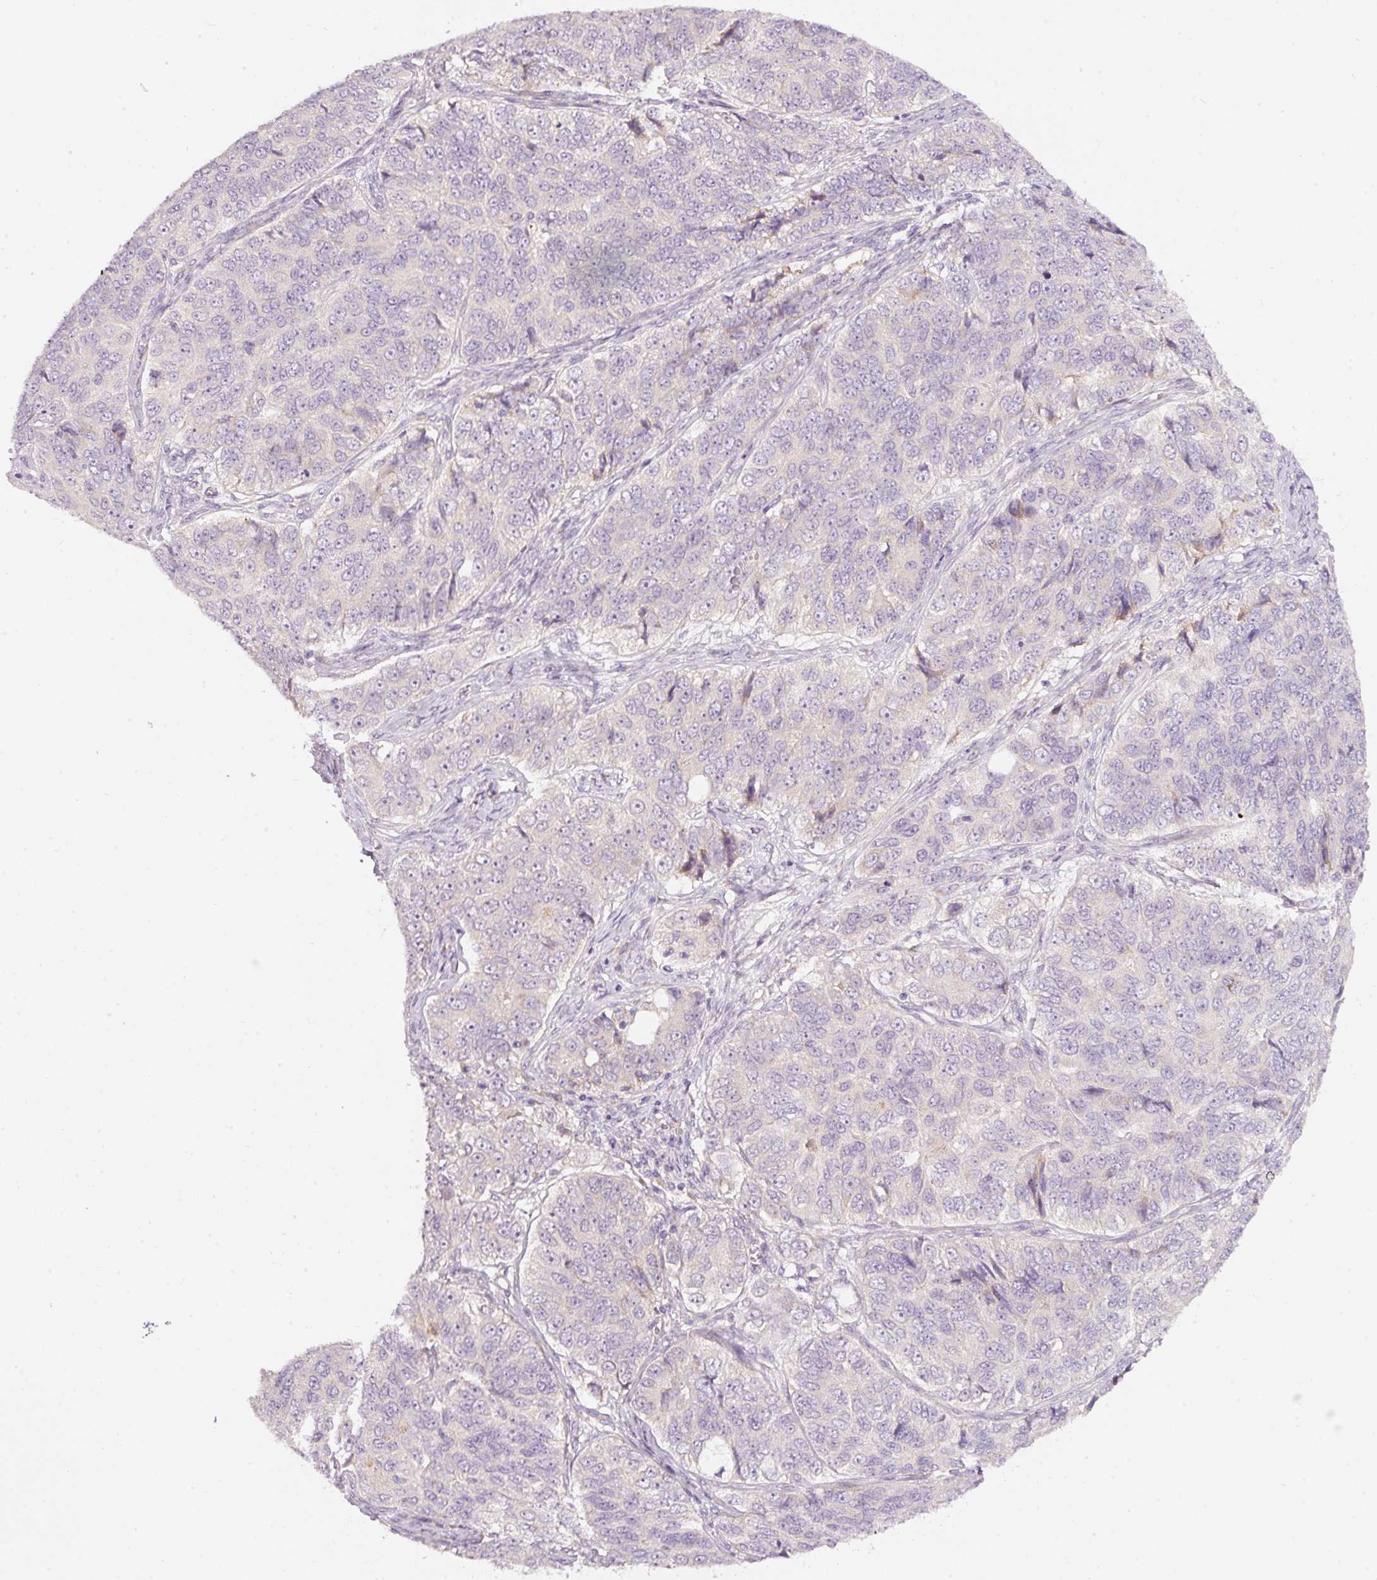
{"staining": {"intensity": "negative", "quantity": "none", "location": "none"}, "tissue": "ovarian cancer", "cell_type": "Tumor cells", "image_type": "cancer", "snomed": [{"axis": "morphology", "description": "Carcinoma, endometroid"}, {"axis": "topography", "description": "Ovary"}], "caption": "IHC of human ovarian cancer exhibits no positivity in tumor cells.", "gene": "RSPO2", "patient": {"sex": "female", "age": 51}}